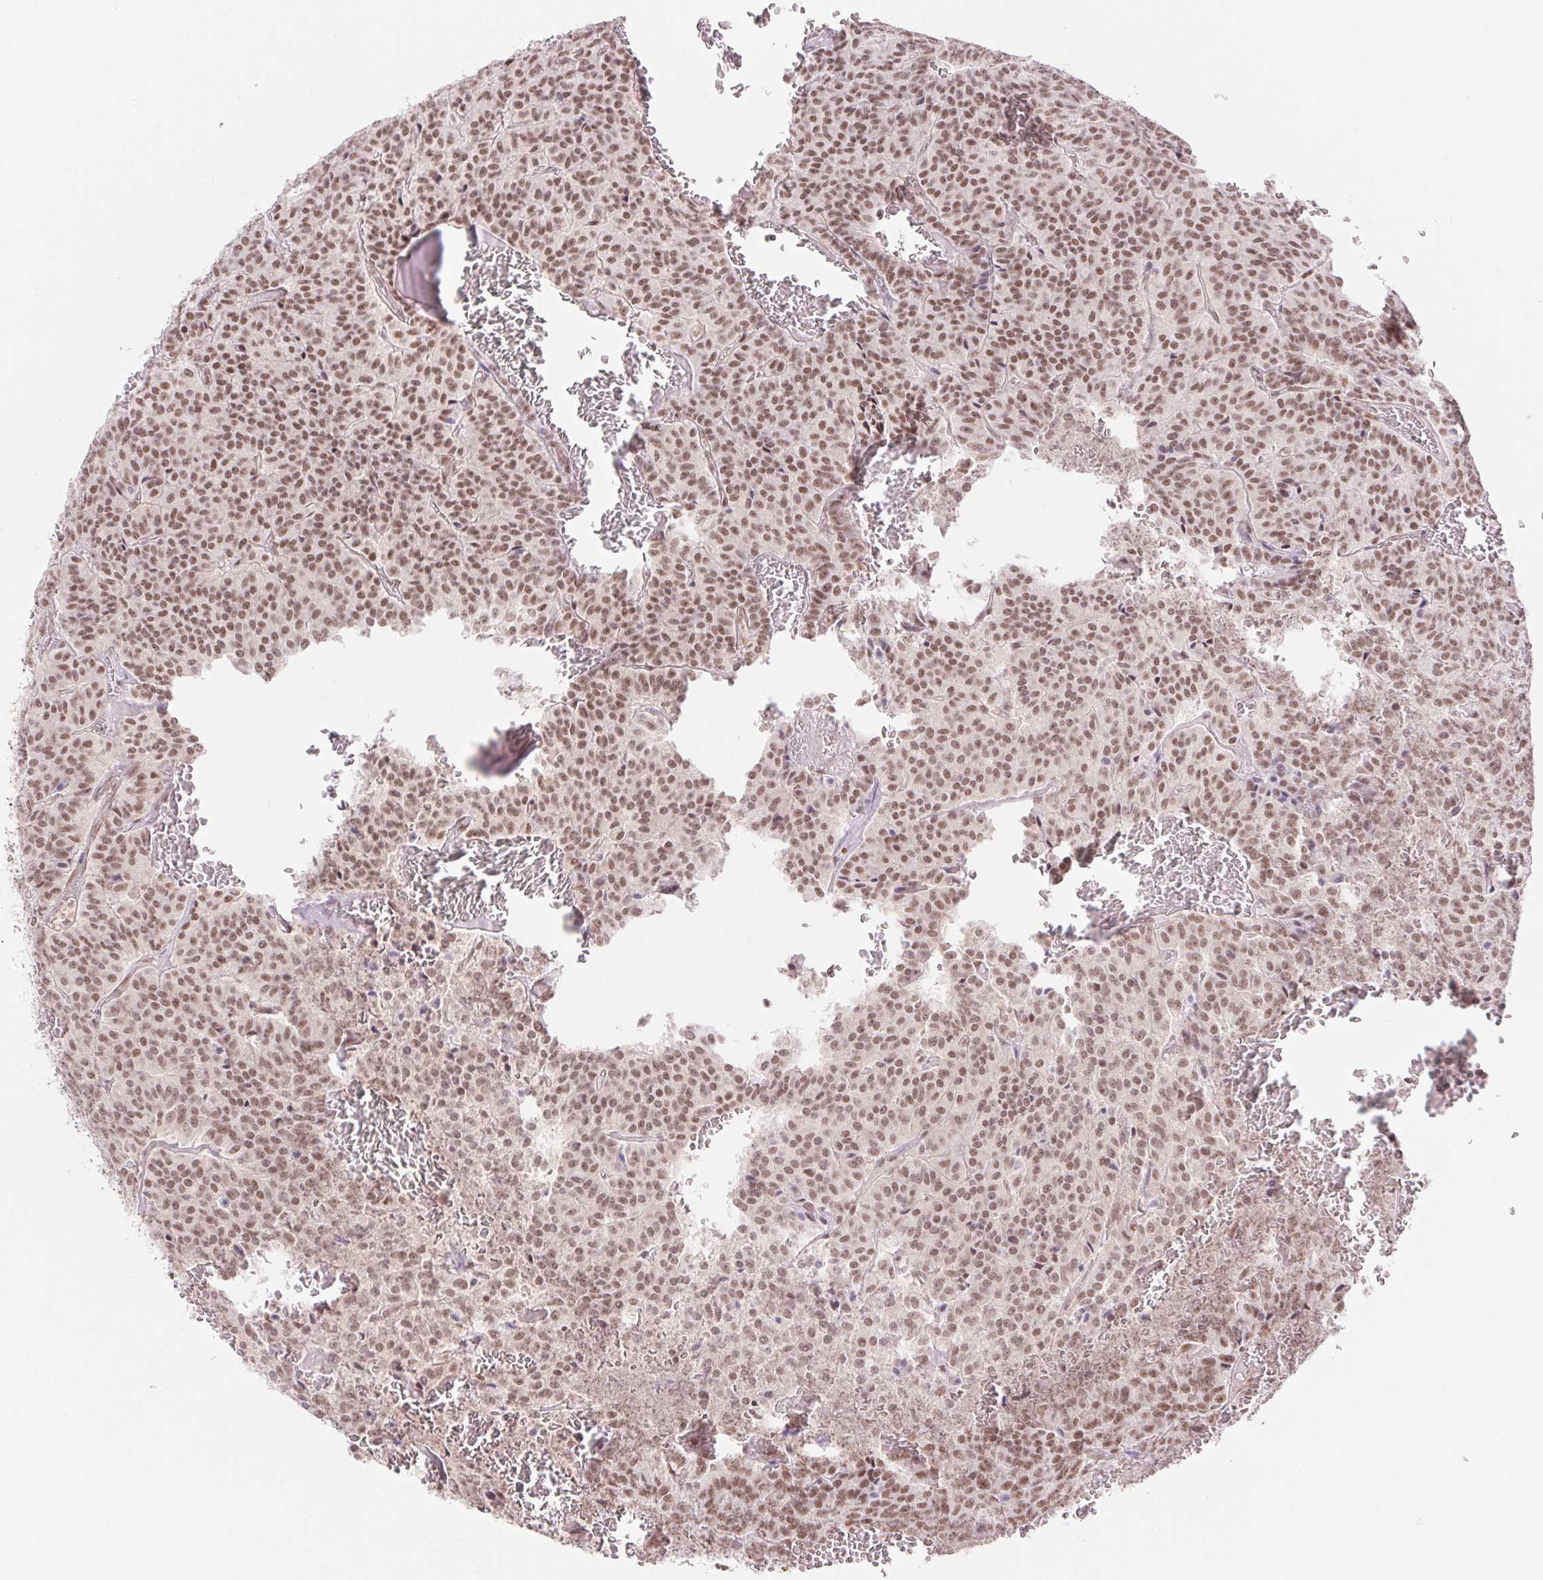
{"staining": {"intensity": "moderate", "quantity": ">75%", "location": "nuclear"}, "tissue": "carcinoid", "cell_type": "Tumor cells", "image_type": "cancer", "snomed": [{"axis": "morphology", "description": "Carcinoid, malignant, NOS"}, {"axis": "topography", "description": "Lung"}], "caption": "IHC image of carcinoid stained for a protein (brown), which shows medium levels of moderate nuclear staining in about >75% of tumor cells.", "gene": "DDX17", "patient": {"sex": "male", "age": 70}}